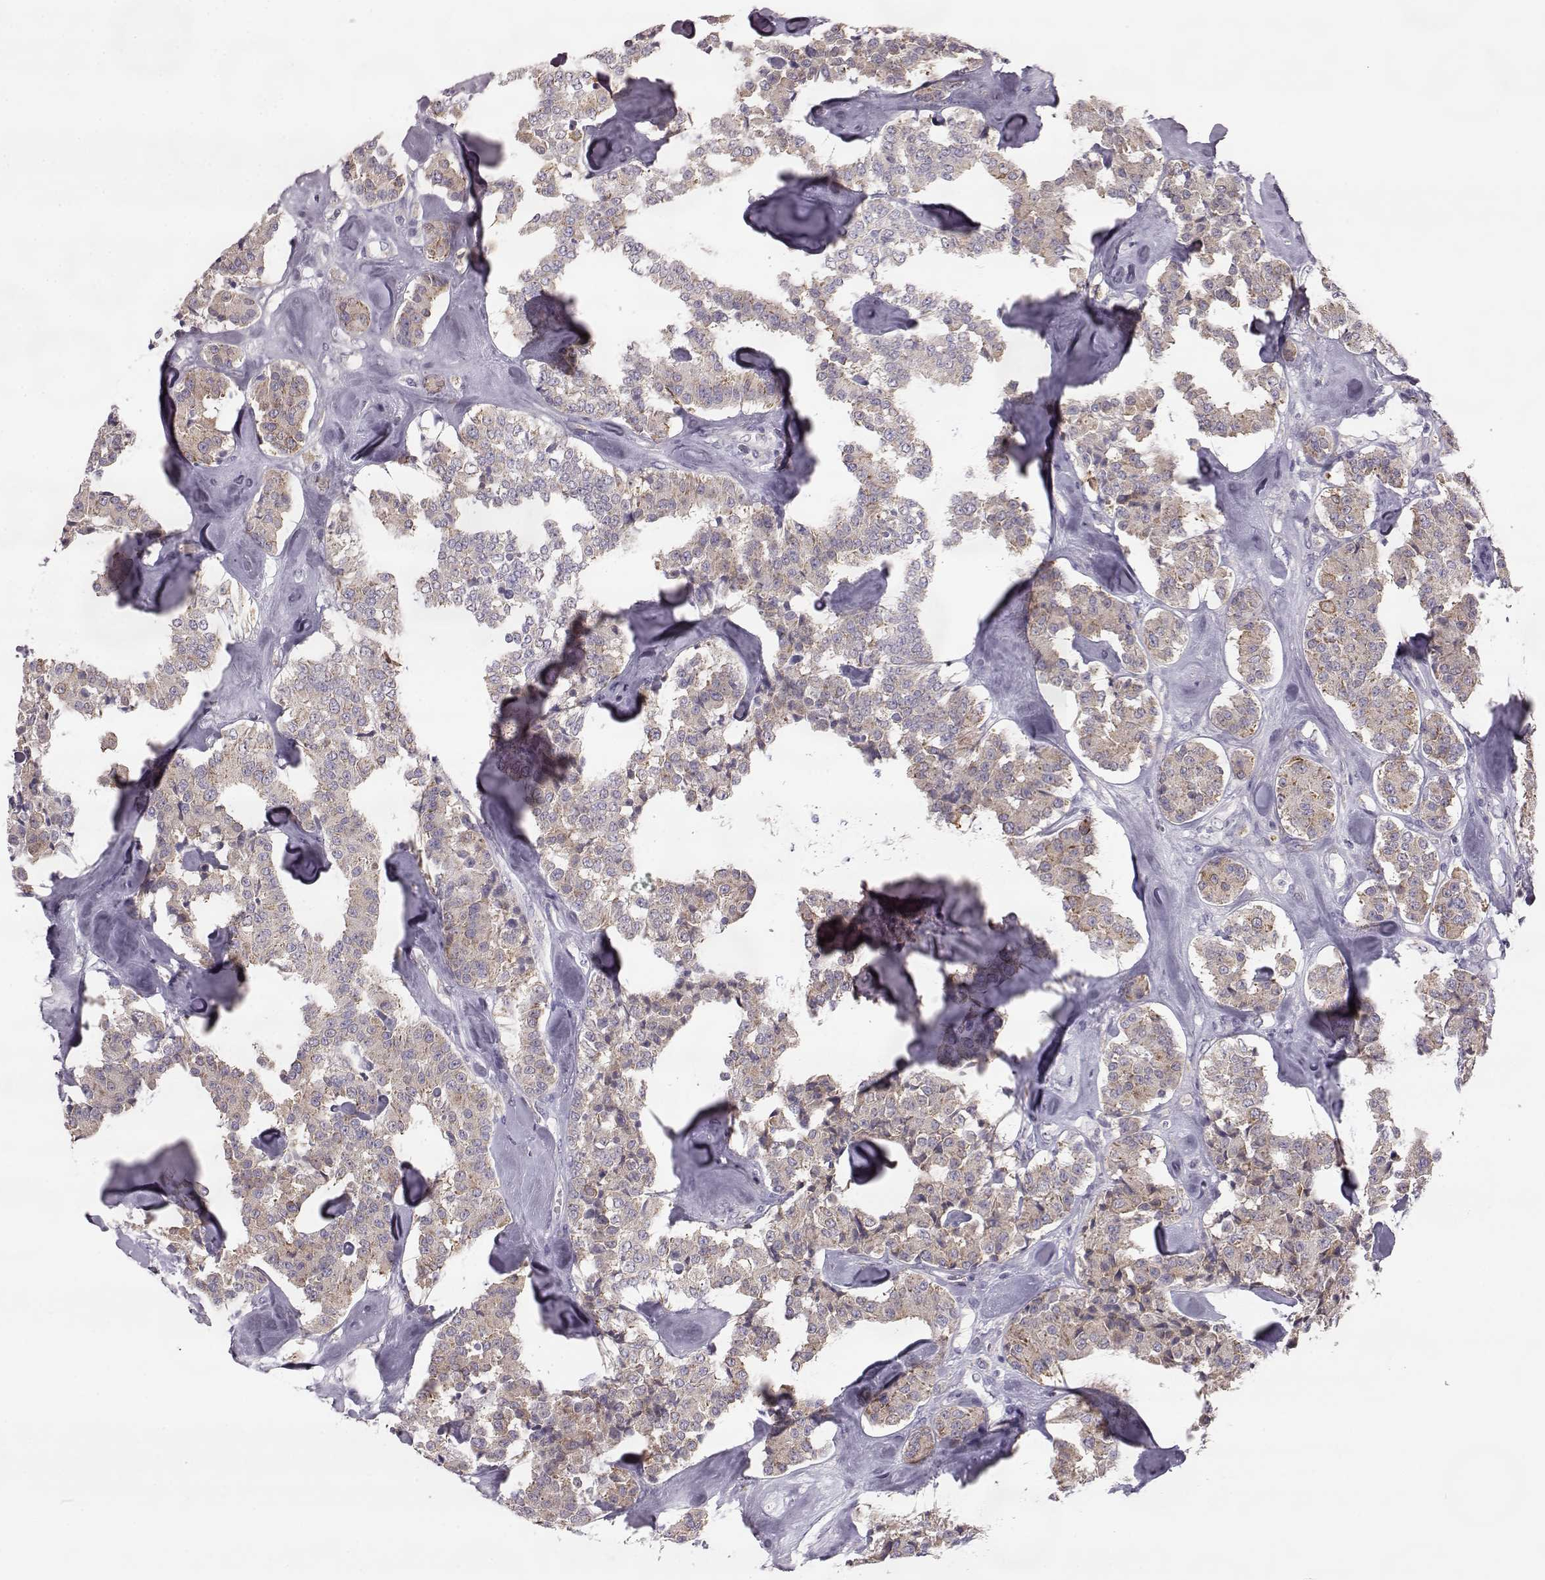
{"staining": {"intensity": "weak", "quantity": ">75%", "location": "cytoplasmic/membranous"}, "tissue": "carcinoid", "cell_type": "Tumor cells", "image_type": "cancer", "snomed": [{"axis": "morphology", "description": "Carcinoid, malignant, NOS"}, {"axis": "topography", "description": "Pancreas"}], "caption": "Immunohistochemical staining of human carcinoid shows low levels of weak cytoplasmic/membranous protein staining in about >75% of tumor cells.", "gene": "ELOVL5", "patient": {"sex": "male", "age": 41}}